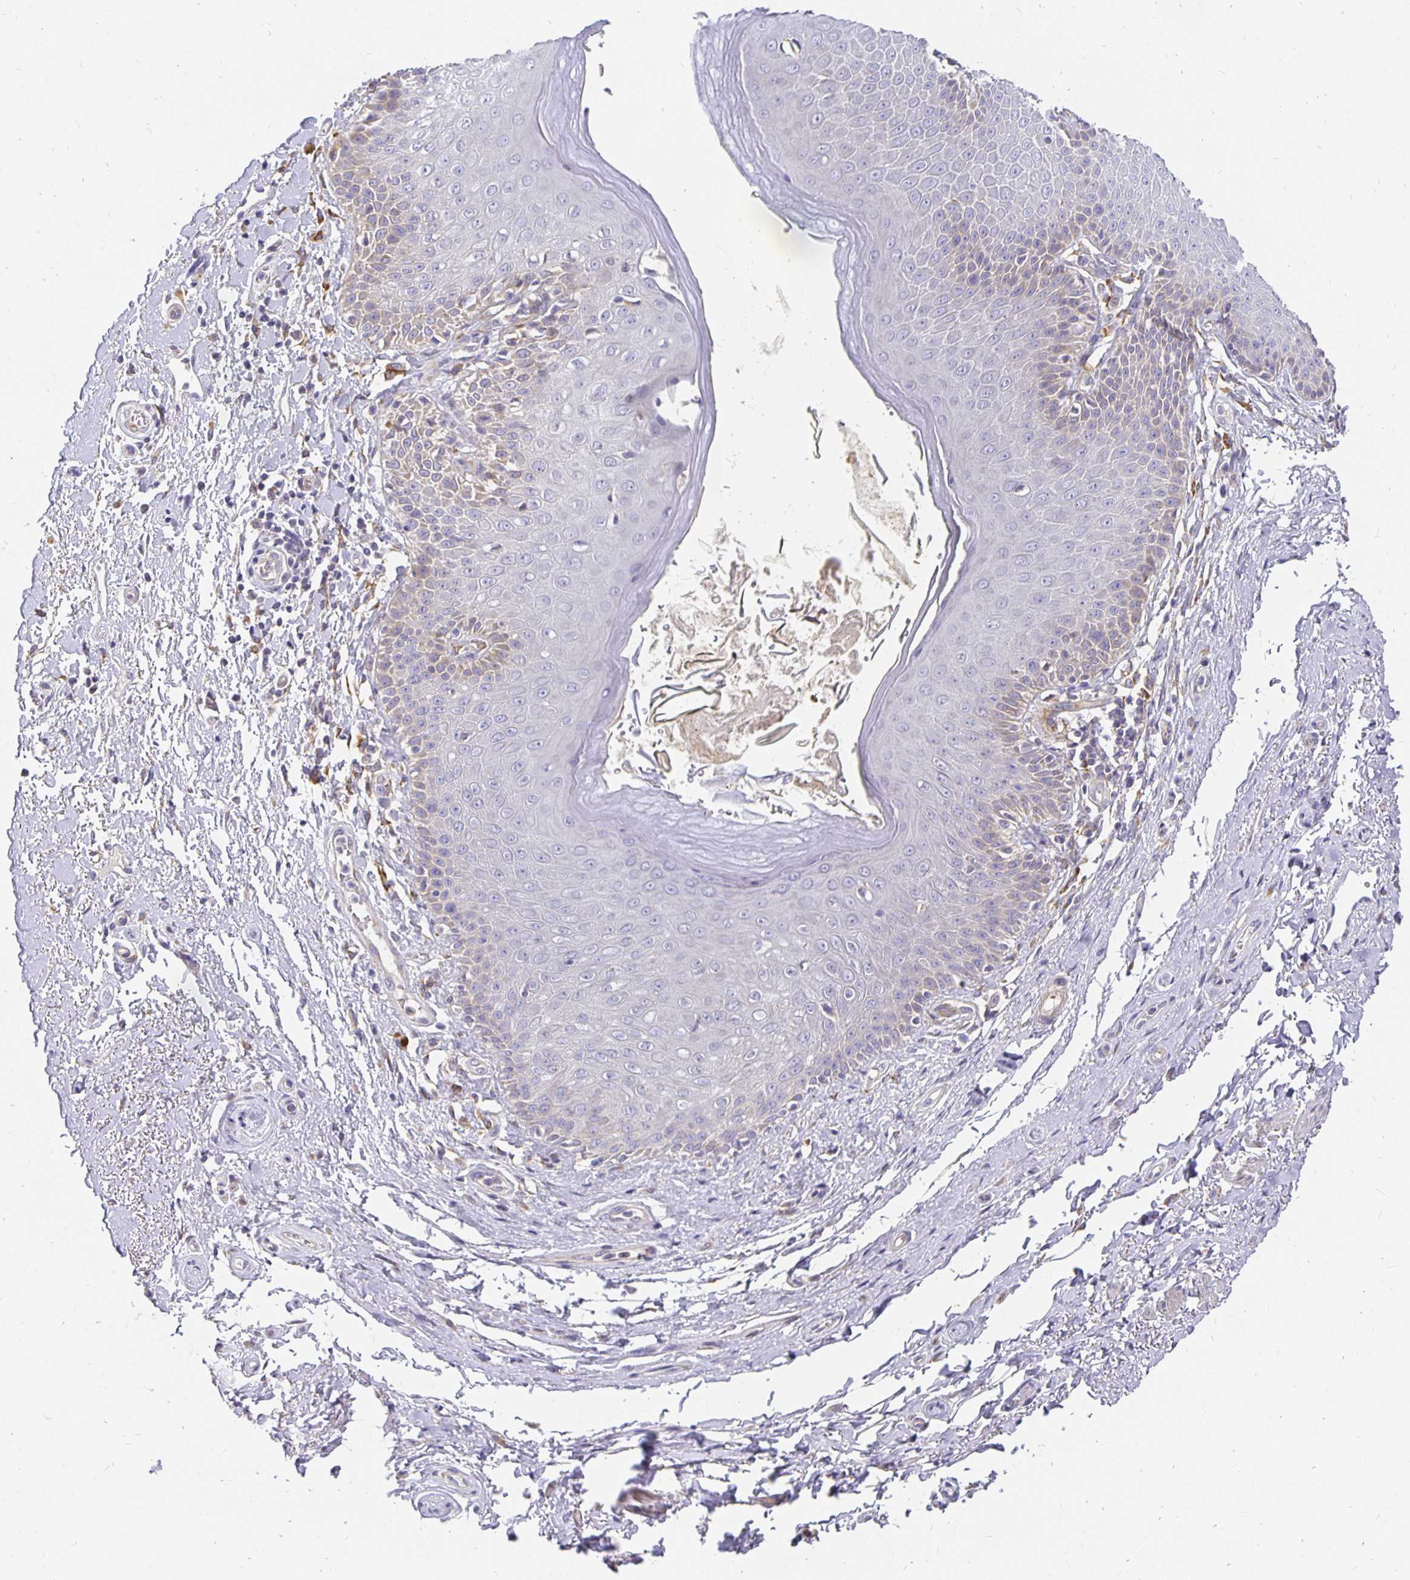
{"staining": {"intensity": "negative", "quantity": "none", "location": "none"}, "tissue": "adipose tissue", "cell_type": "Adipocytes", "image_type": "normal", "snomed": [{"axis": "morphology", "description": "Normal tissue, NOS"}, {"axis": "topography", "description": "Peripheral nerve tissue"}], "caption": "DAB (3,3'-diaminobenzidine) immunohistochemical staining of unremarkable human adipose tissue shows no significant expression in adipocytes. Nuclei are stained in blue.", "gene": "PLOD1", "patient": {"sex": "male", "age": 51}}